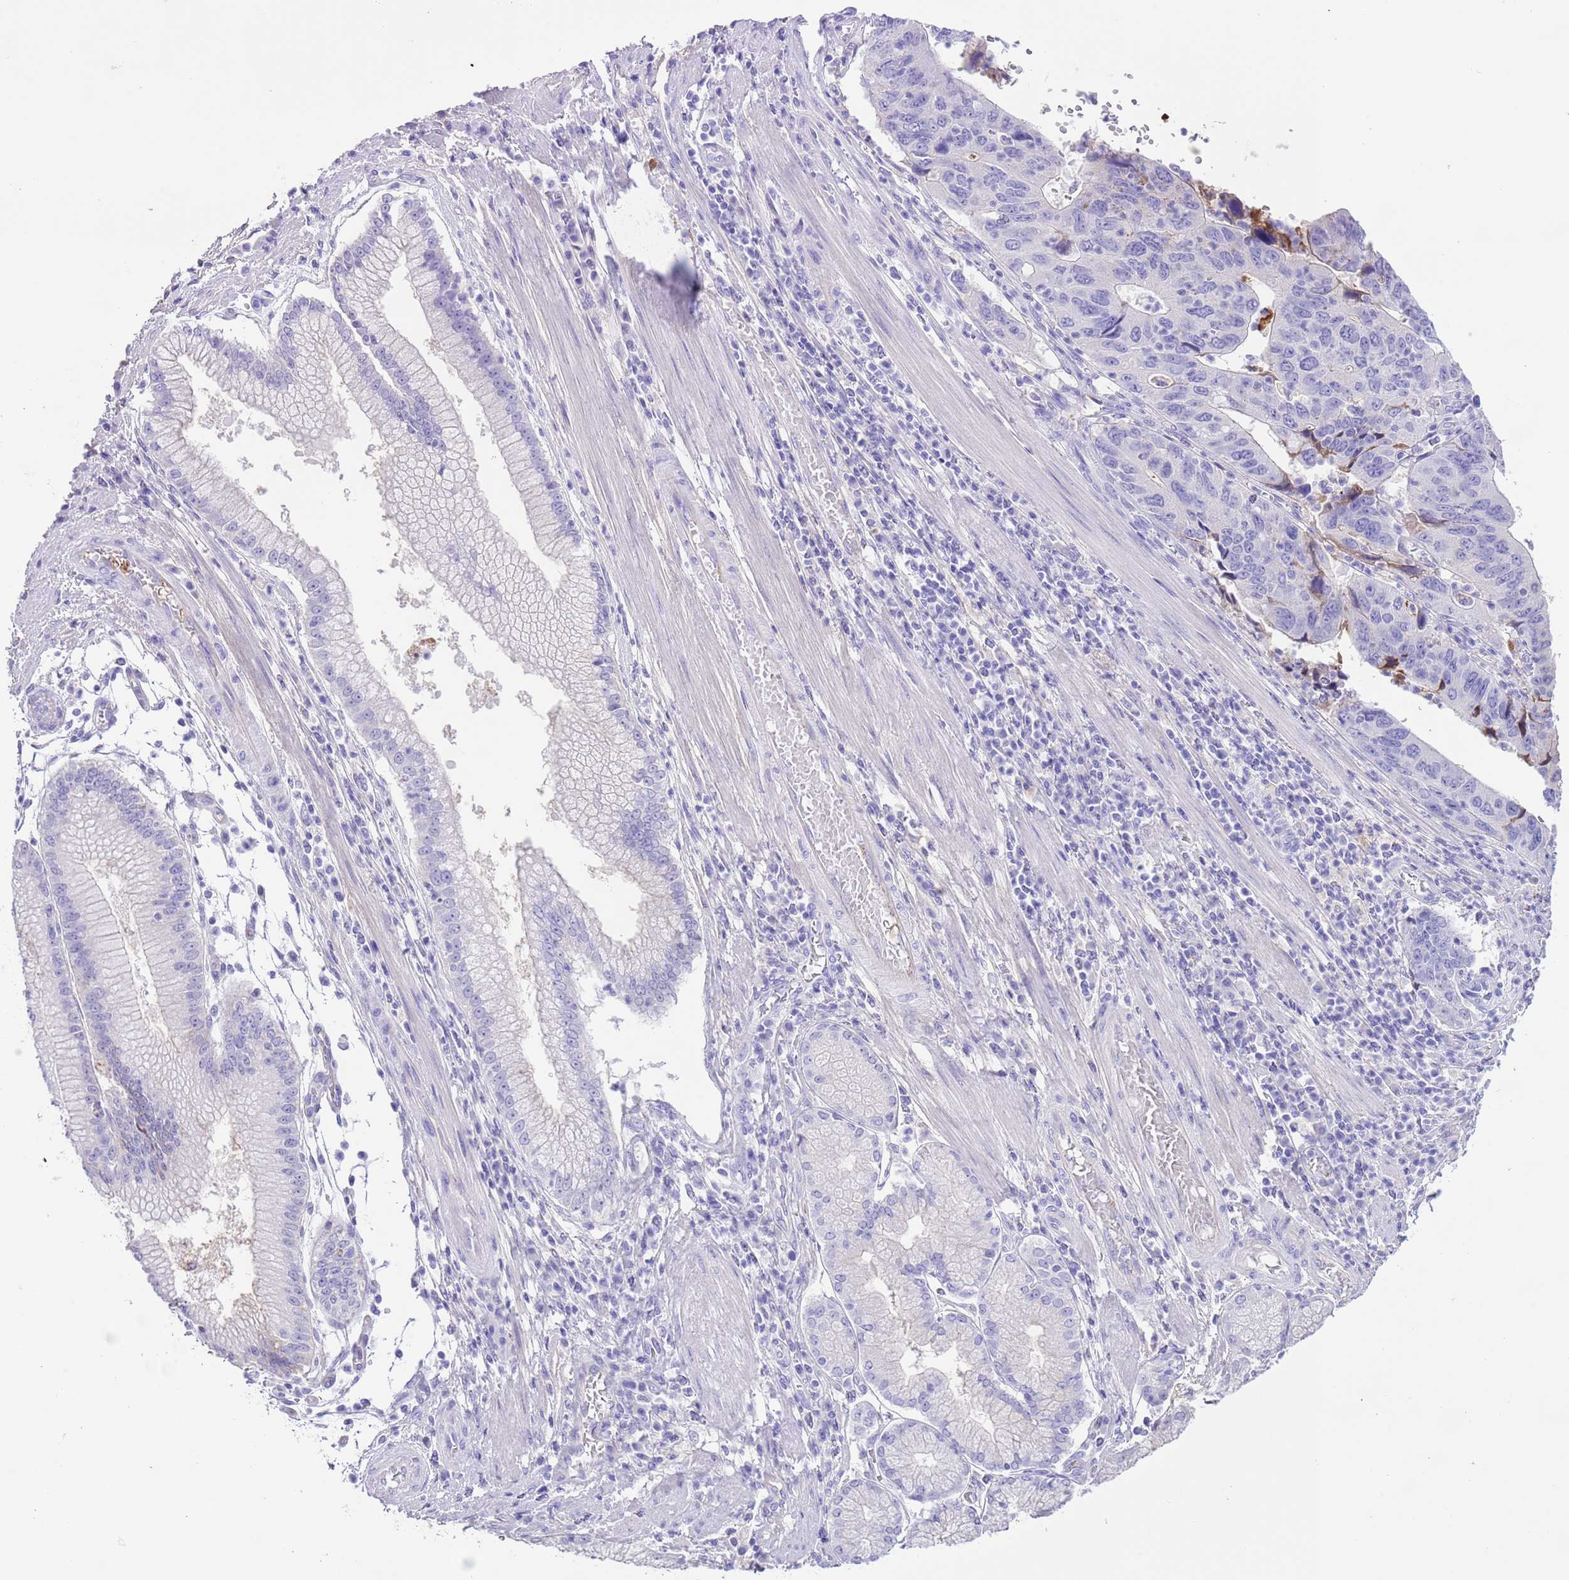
{"staining": {"intensity": "negative", "quantity": "none", "location": "none"}, "tissue": "stomach cancer", "cell_type": "Tumor cells", "image_type": "cancer", "snomed": [{"axis": "morphology", "description": "Adenocarcinoma, NOS"}, {"axis": "topography", "description": "Stomach"}], "caption": "Immunohistochemistry histopathology image of neoplastic tissue: human stomach cancer (adenocarcinoma) stained with DAB reveals no significant protein positivity in tumor cells.", "gene": "IGF1", "patient": {"sex": "male", "age": 59}}